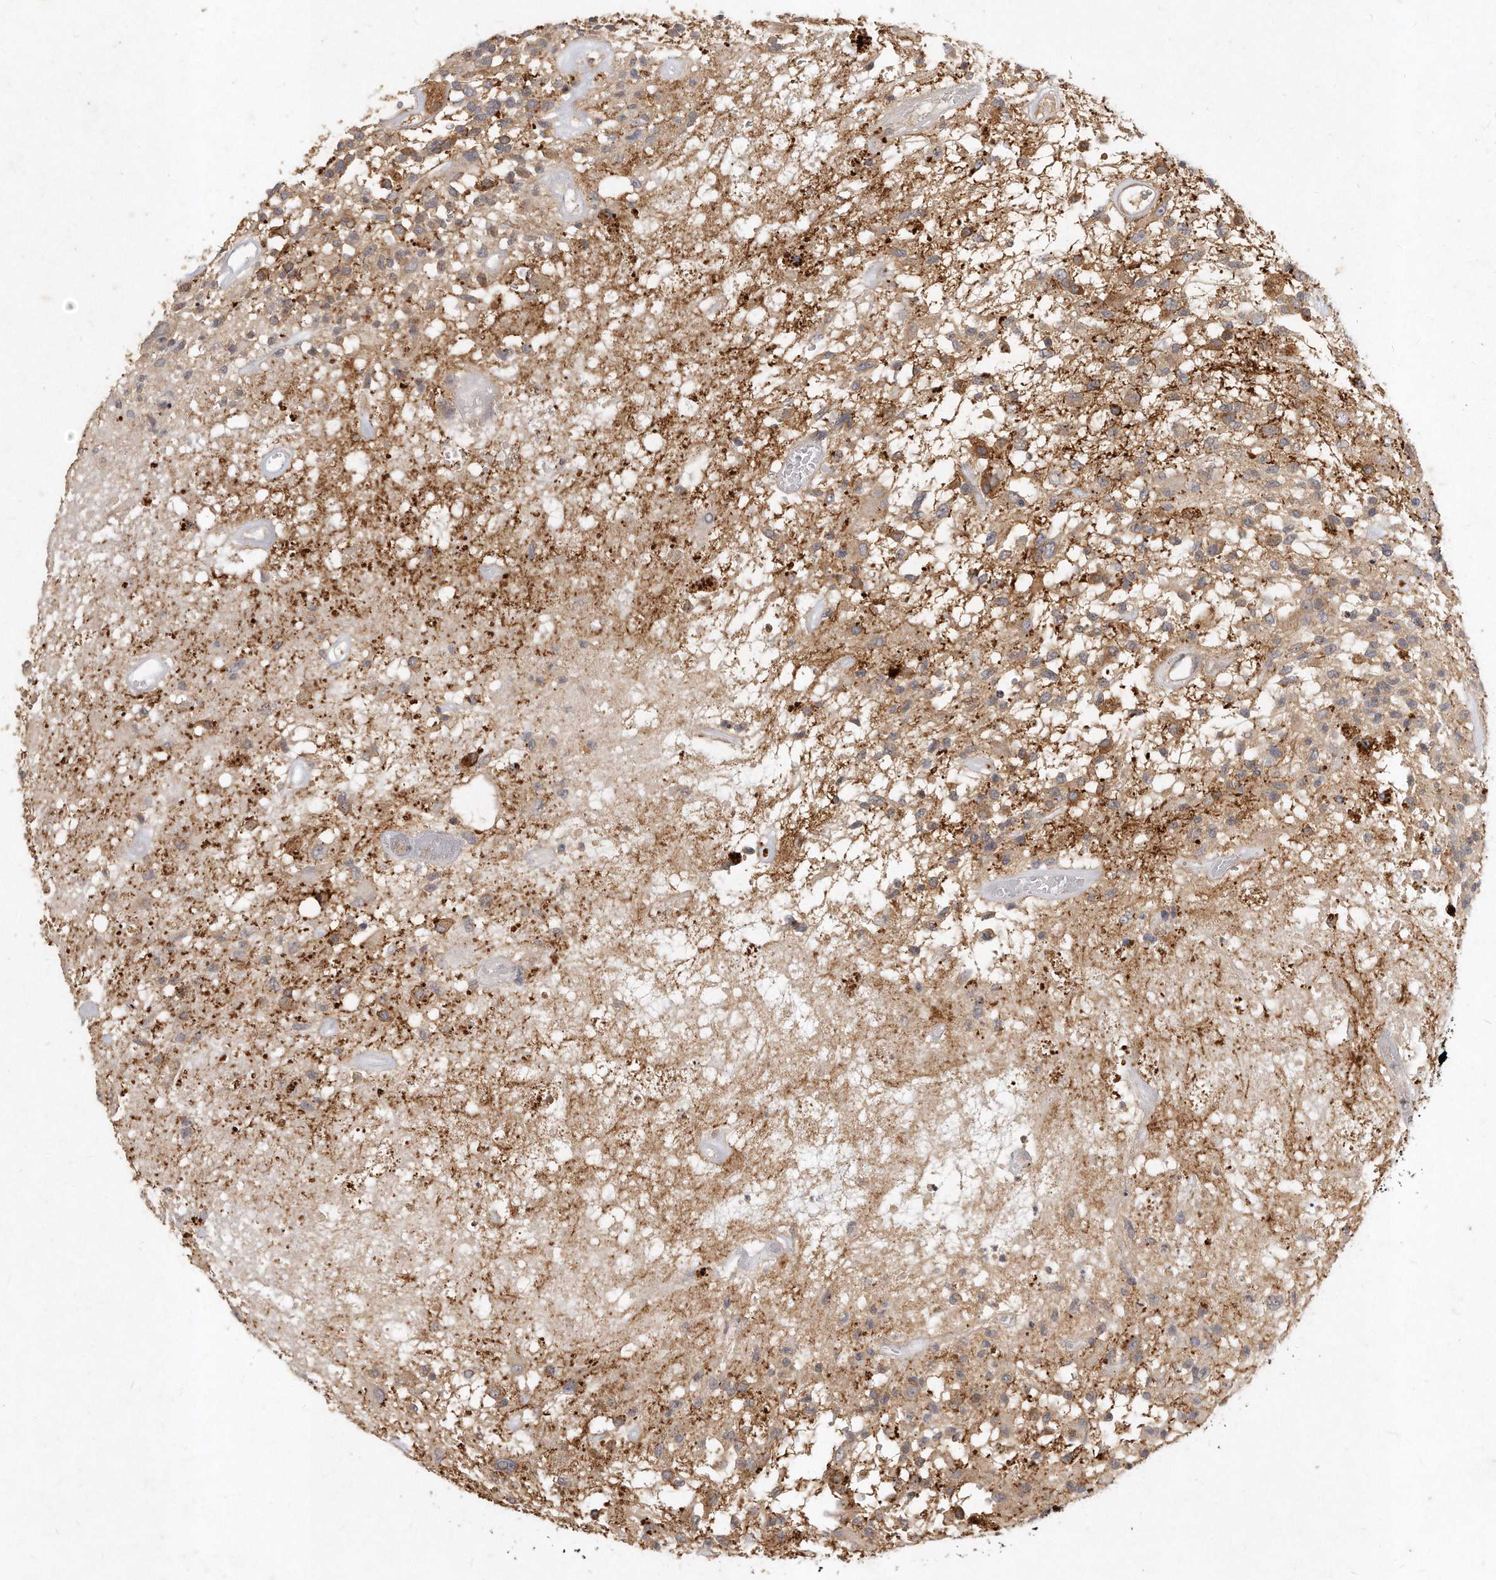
{"staining": {"intensity": "moderate", "quantity": "25%-75%", "location": "cytoplasmic/membranous"}, "tissue": "glioma", "cell_type": "Tumor cells", "image_type": "cancer", "snomed": [{"axis": "morphology", "description": "Glioma, malignant, High grade"}, {"axis": "morphology", "description": "Glioblastoma, NOS"}, {"axis": "topography", "description": "Brain"}], "caption": "Immunohistochemical staining of glioma reveals medium levels of moderate cytoplasmic/membranous positivity in approximately 25%-75% of tumor cells.", "gene": "LGALS8", "patient": {"sex": "male", "age": 60}}